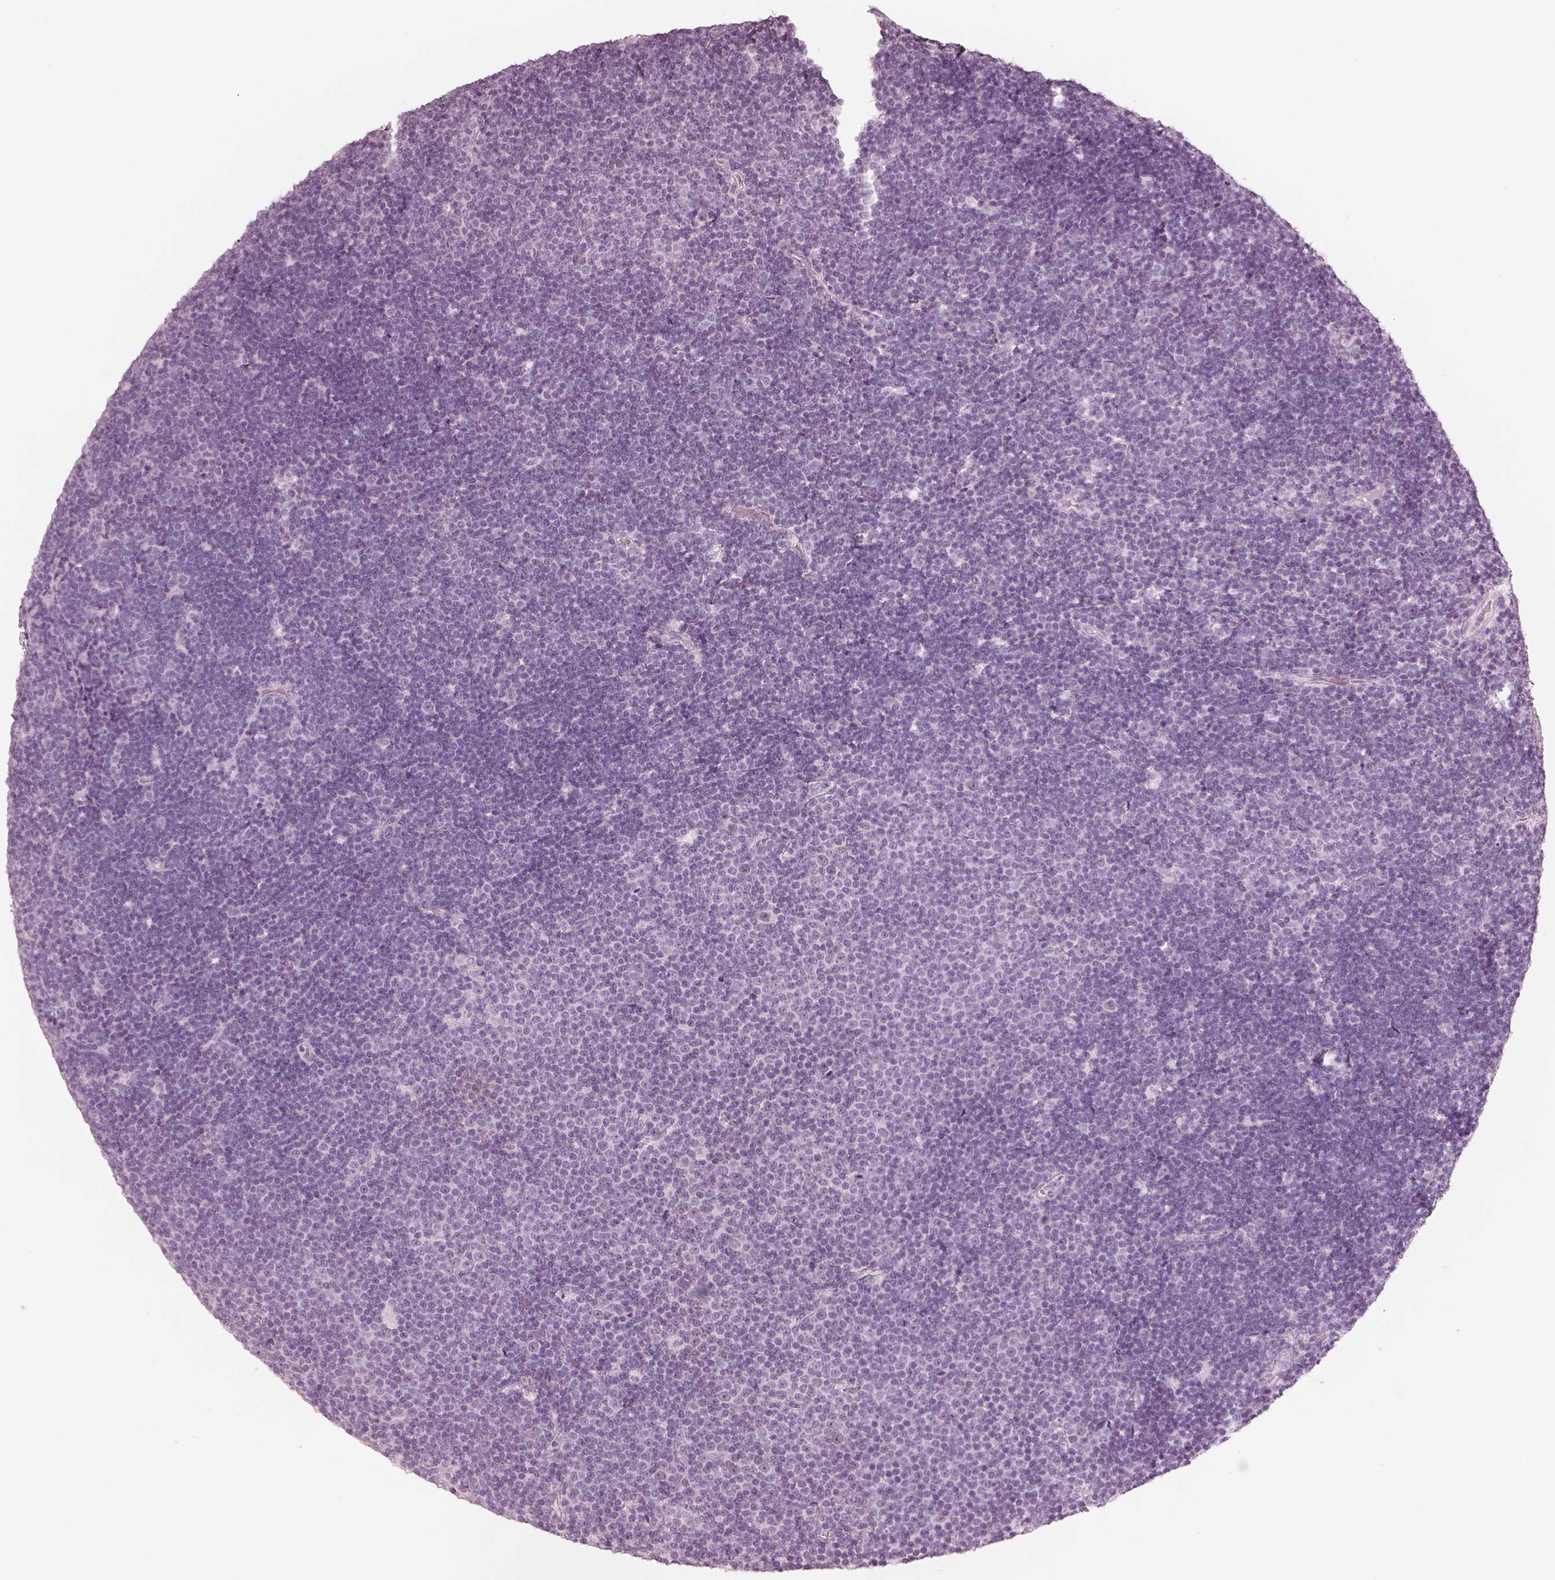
{"staining": {"intensity": "negative", "quantity": "none", "location": "none"}, "tissue": "lymphoma", "cell_type": "Tumor cells", "image_type": "cancer", "snomed": [{"axis": "morphology", "description": "Malignant lymphoma, non-Hodgkin's type, Low grade"}, {"axis": "topography", "description": "Brain"}], "caption": "Lymphoma was stained to show a protein in brown. There is no significant staining in tumor cells.", "gene": "KRTAP24-1", "patient": {"sex": "female", "age": 66}}